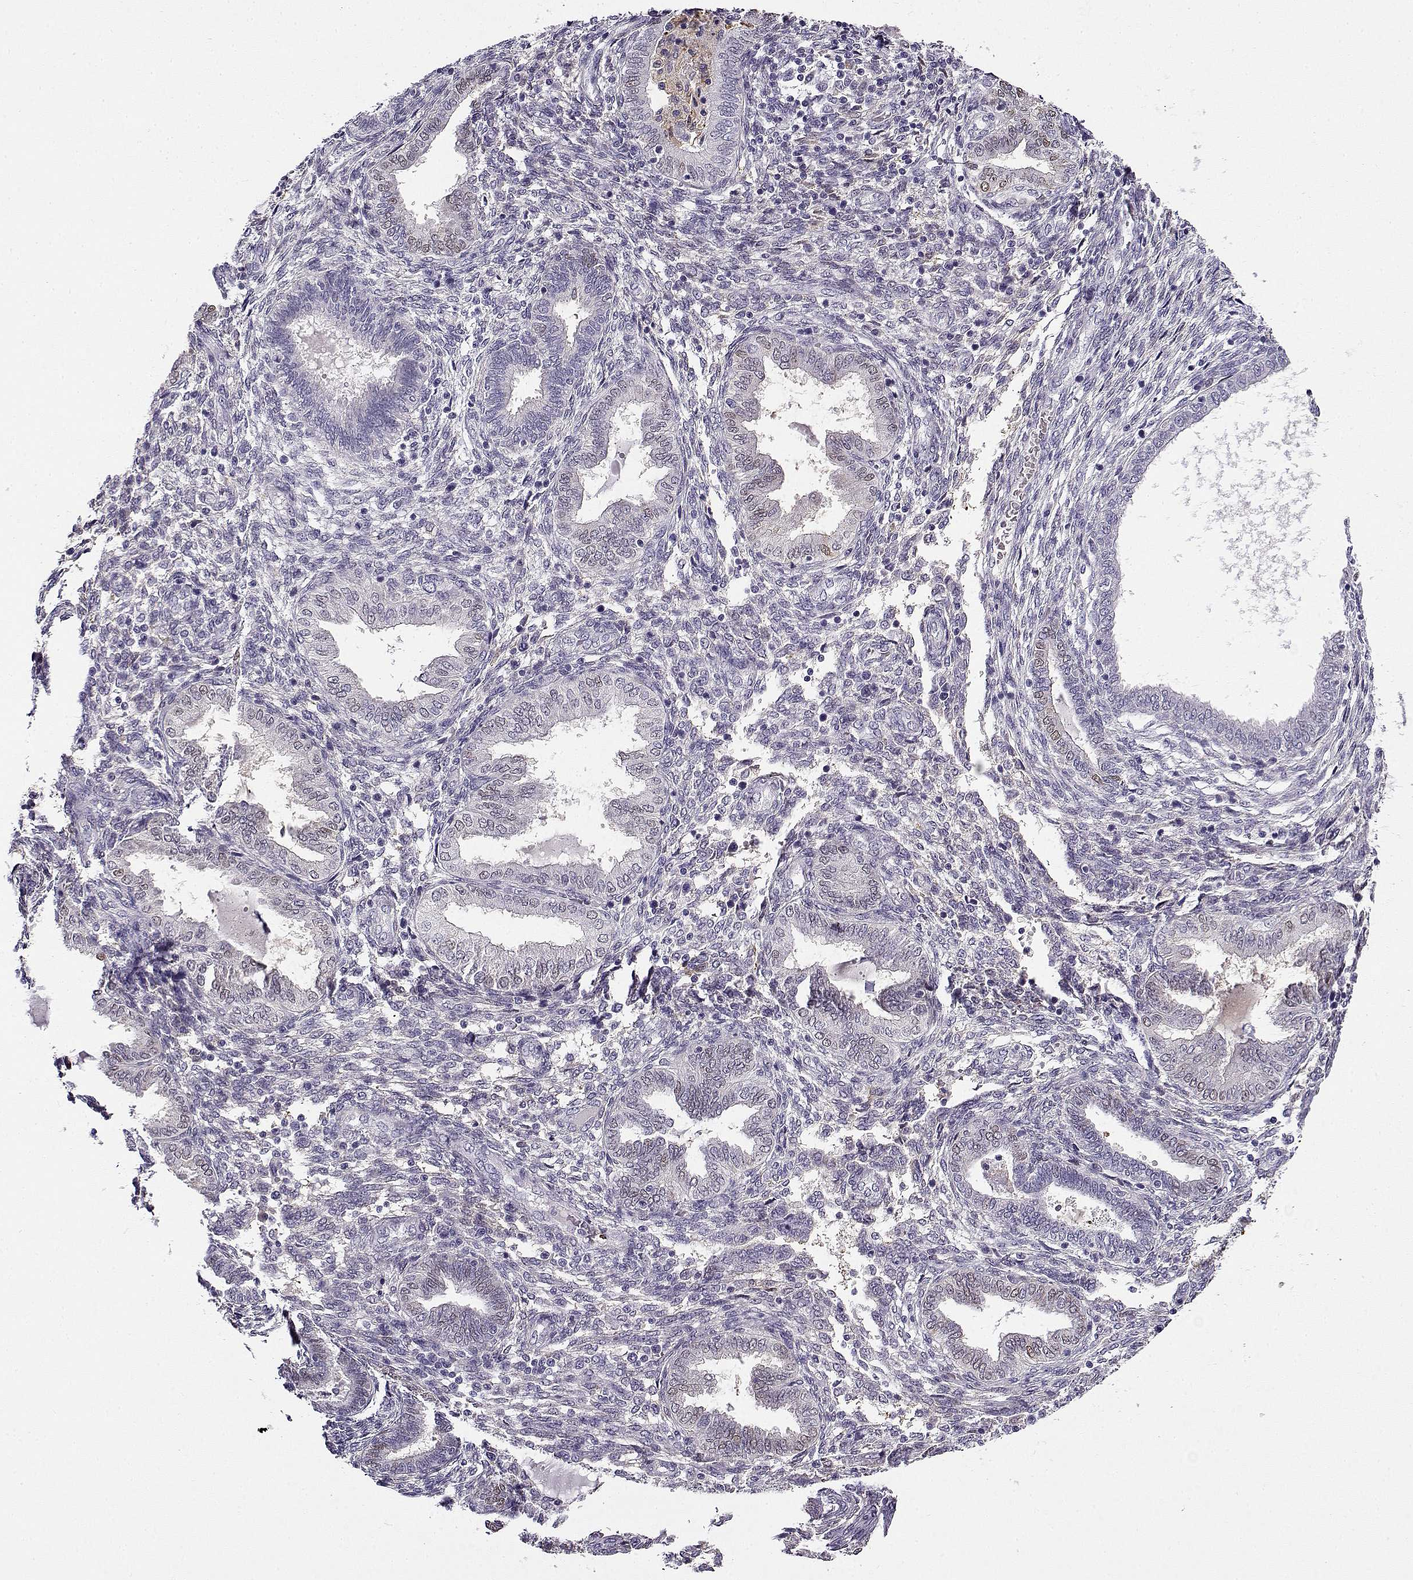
{"staining": {"intensity": "negative", "quantity": "none", "location": "none"}, "tissue": "endometrium", "cell_type": "Cells in endometrial stroma", "image_type": "normal", "snomed": [{"axis": "morphology", "description": "Normal tissue, NOS"}, {"axis": "topography", "description": "Endometrium"}], "caption": "This photomicrograph is of normal endometrium stained with IHC to label a protein in brown with the nuclei are counter-stained blue. There is no expression in cells in endometrial stroma.", "gene": "UCP3", "patient": {"sex": "female", "age": 42}}